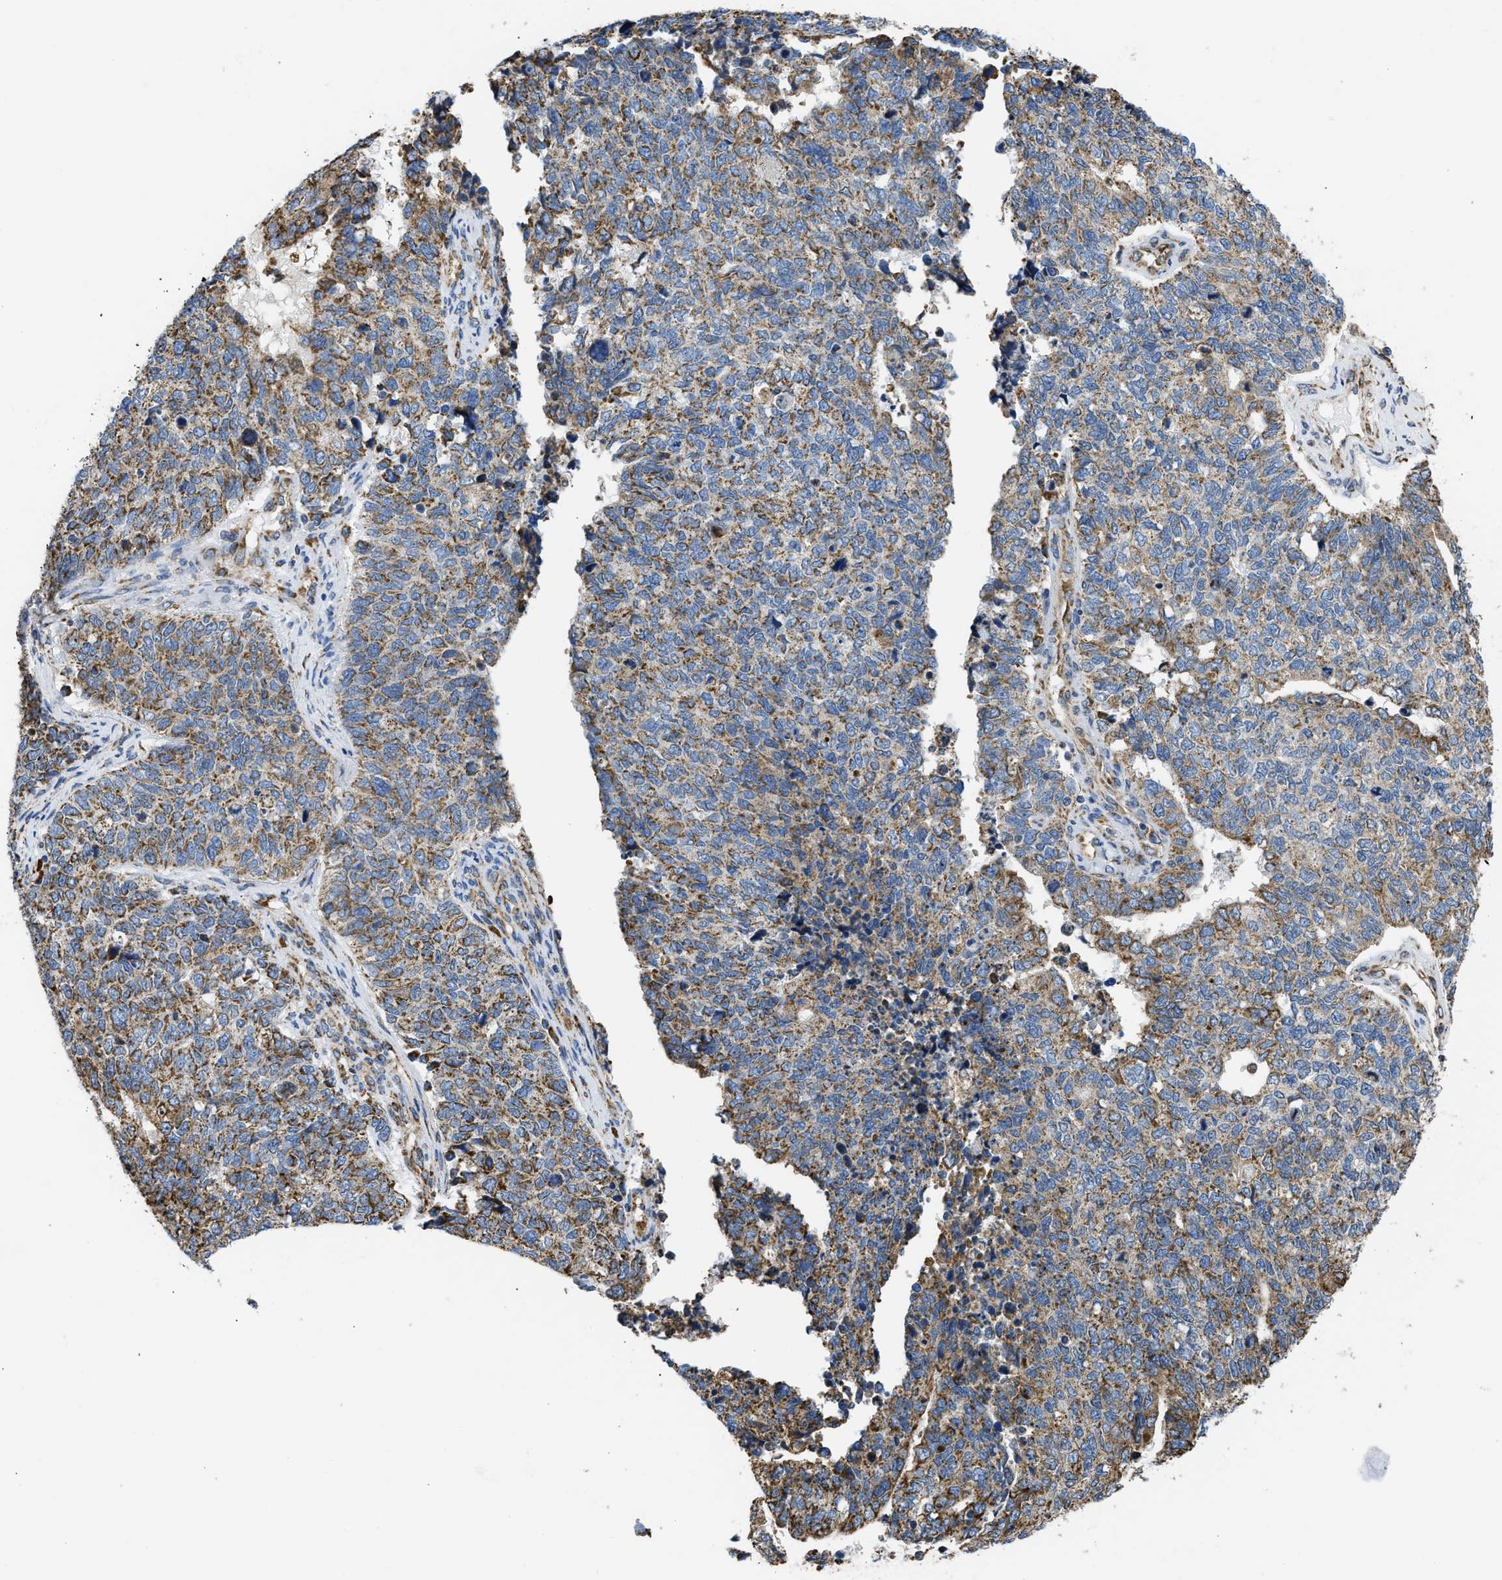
{"staining": {"intensity": "moderate", "quantity": ">75%", "location": "cytoplasmic/membranous"}, "tissue": "cervical cancer", "cell_type": "Tumor cells", "image_type": "cancer", "snomed": [{"axis": "morphology", "description": "Squamous cell carcinoma, NOS"}, {"axis": "topography", "description": "Cervix"}], "caption": "Cervical cancer tissue shows moderate cytoplasmic/membranous positivity in approximately >75% of tumor cells (DAB IHC, brown staining for protein, blue staining for nuclei).", "gene": "CYCS", "patient": {"sex": "female", "age": 63}}